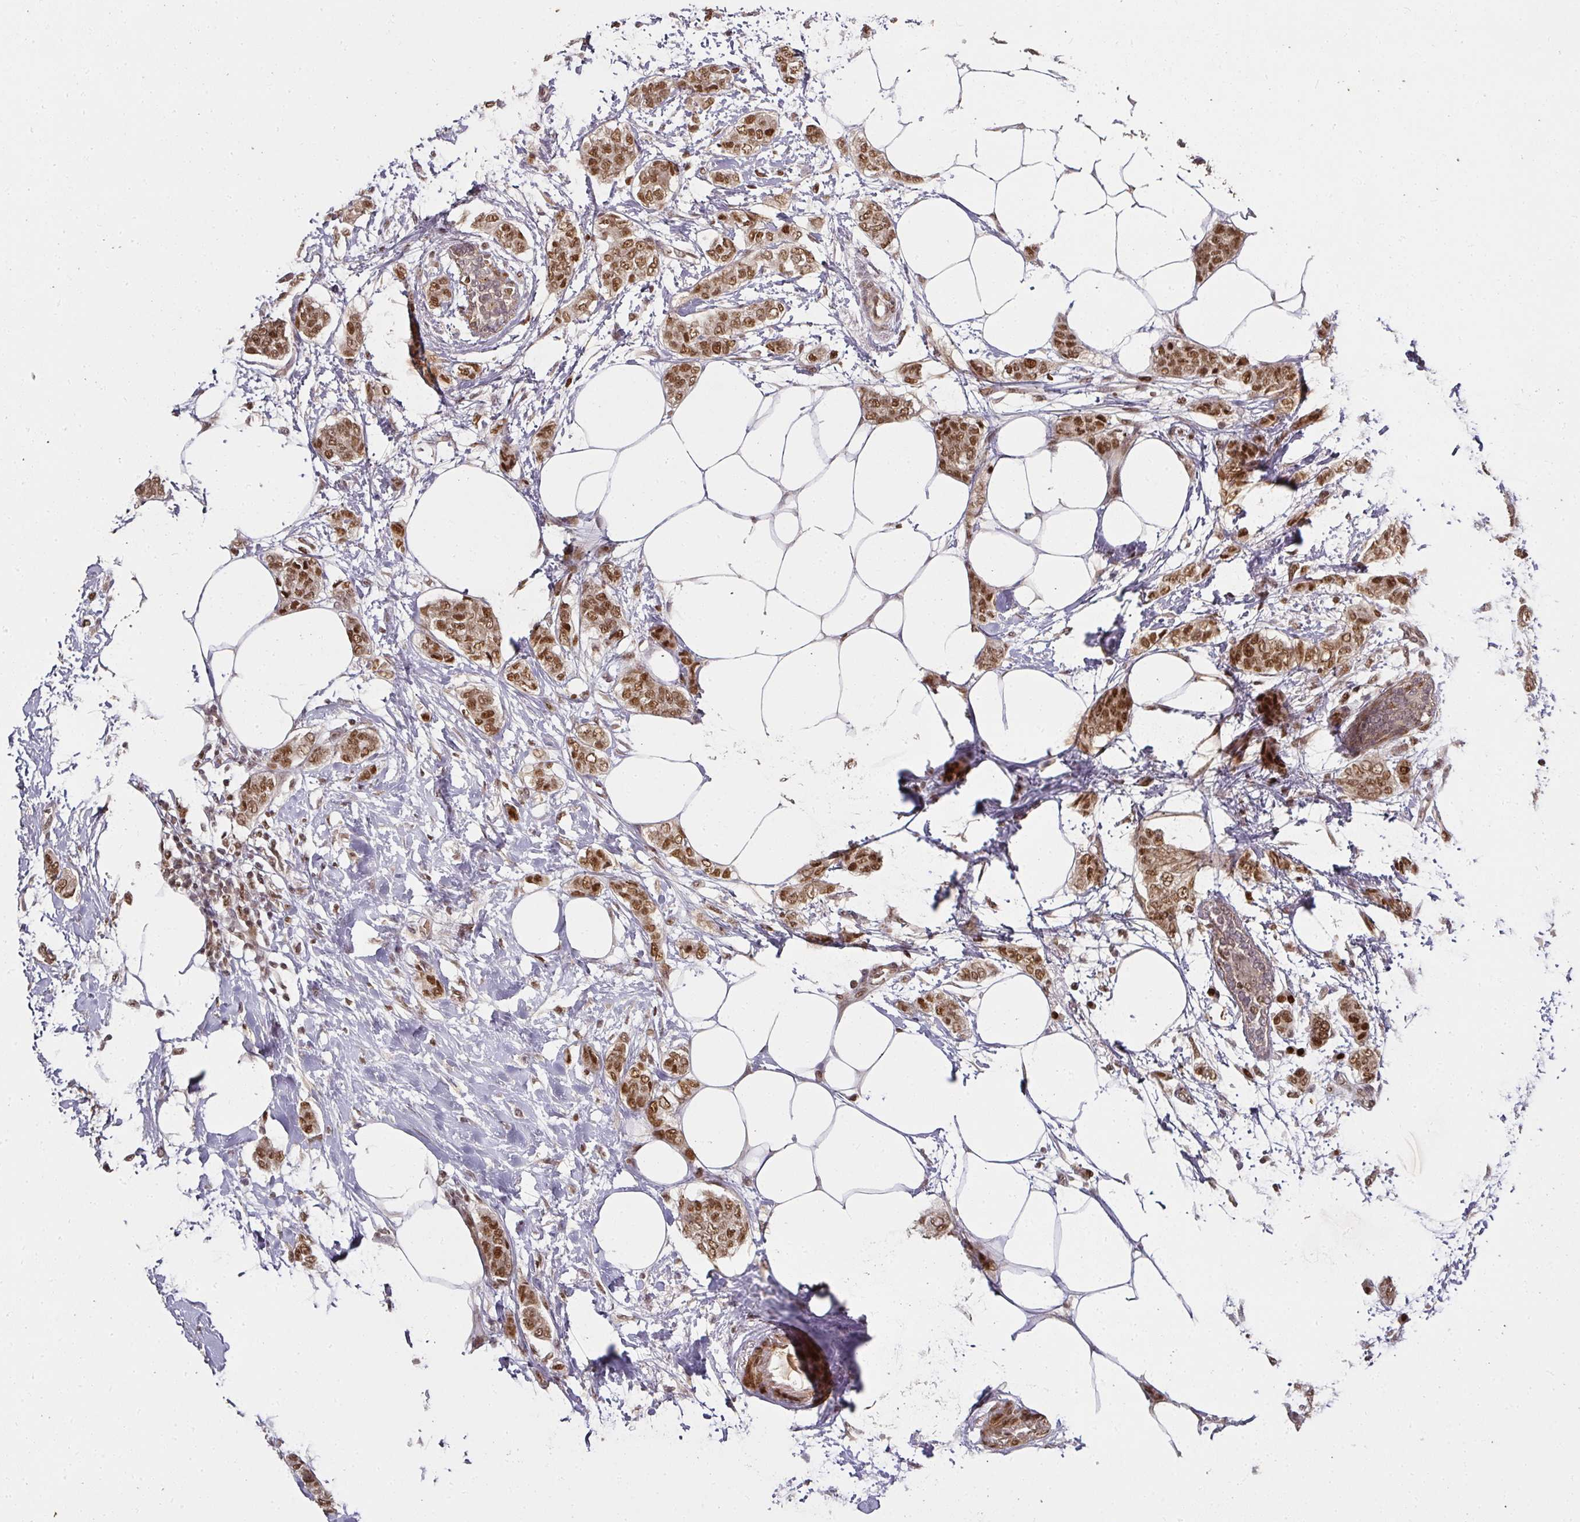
{"staining": {"intensity": "moderate", "quantity": ">75%", "location": "nuclear"}, "tissue": "breast cancer", "cell_type": "Tumor cells", "image_type": "cancer", "snomed": [{"axis": "morphology", "description": "Duct carcinoma"}, {"axis": "topography", "description": "Breast"}], "caption": "About >75% of tumor cells in breast cancer (intraductal carcinoma) reveal moderate nuclear protein staining as visualized by brown immunohistochemical staining.", "gene": "GPRIN2", "patient": {"sex": "female", "age": 72}}